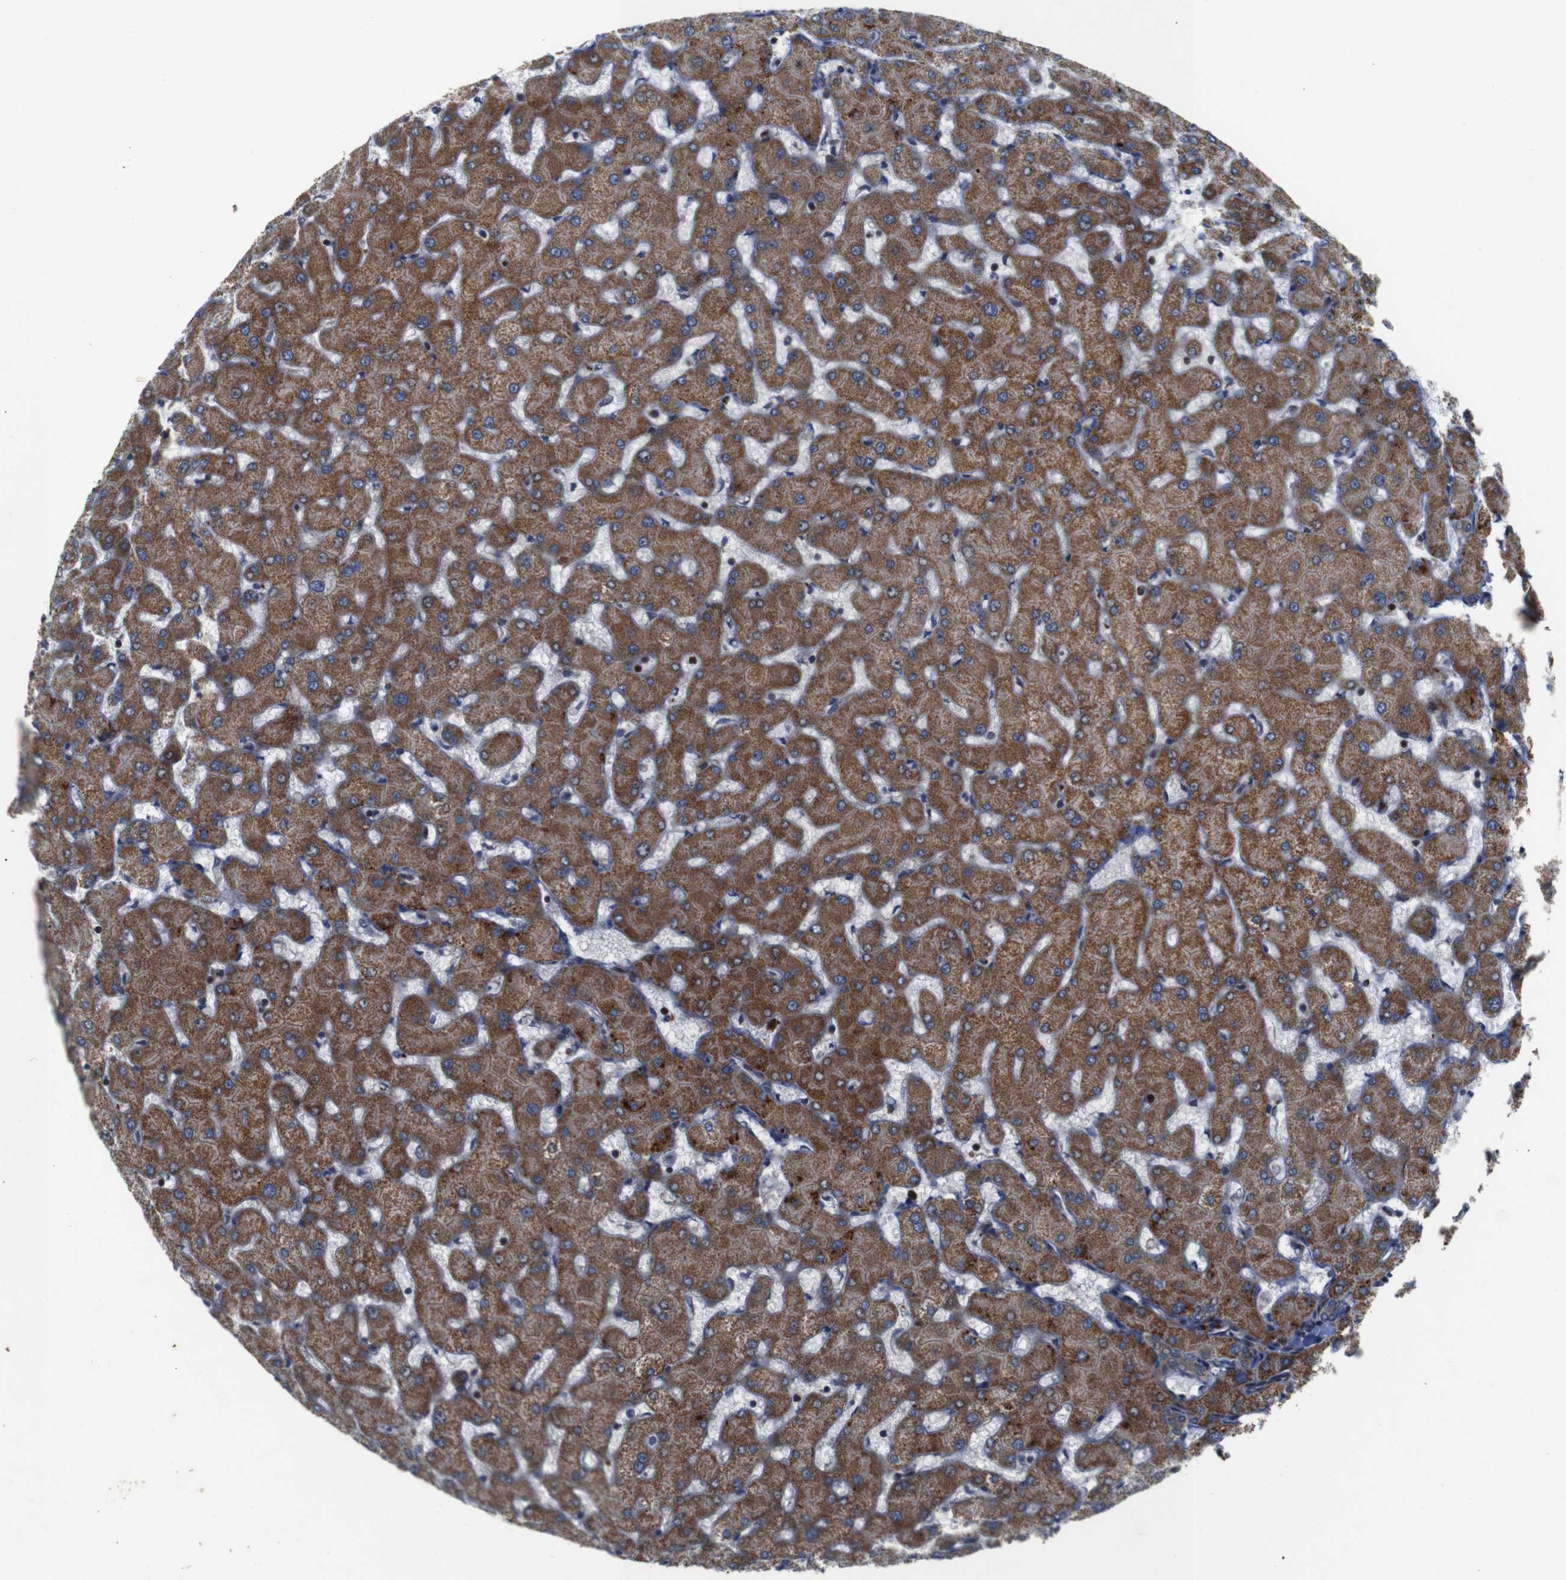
{"staining": {"intensity": "moderate", "quantity": ">75%", "location": "cytoplasmic/membranous"}, "tissue": "liver", "cell_type": "Cholangiocytes", "image_type": "normal", "snomed": [{"axis": "morphology", "description": "Normal tissue, NOS"}, {"axis": "topography", "description": "Liver"}], "caption": "About >75% of cholangiocytes in normal human liver display moderate cytoplasmic/membranous protein expression as visualized by brown immunohistochemical staining.", "gene": "ATP7B", "patient": {"sex": "female", "age": 63}}